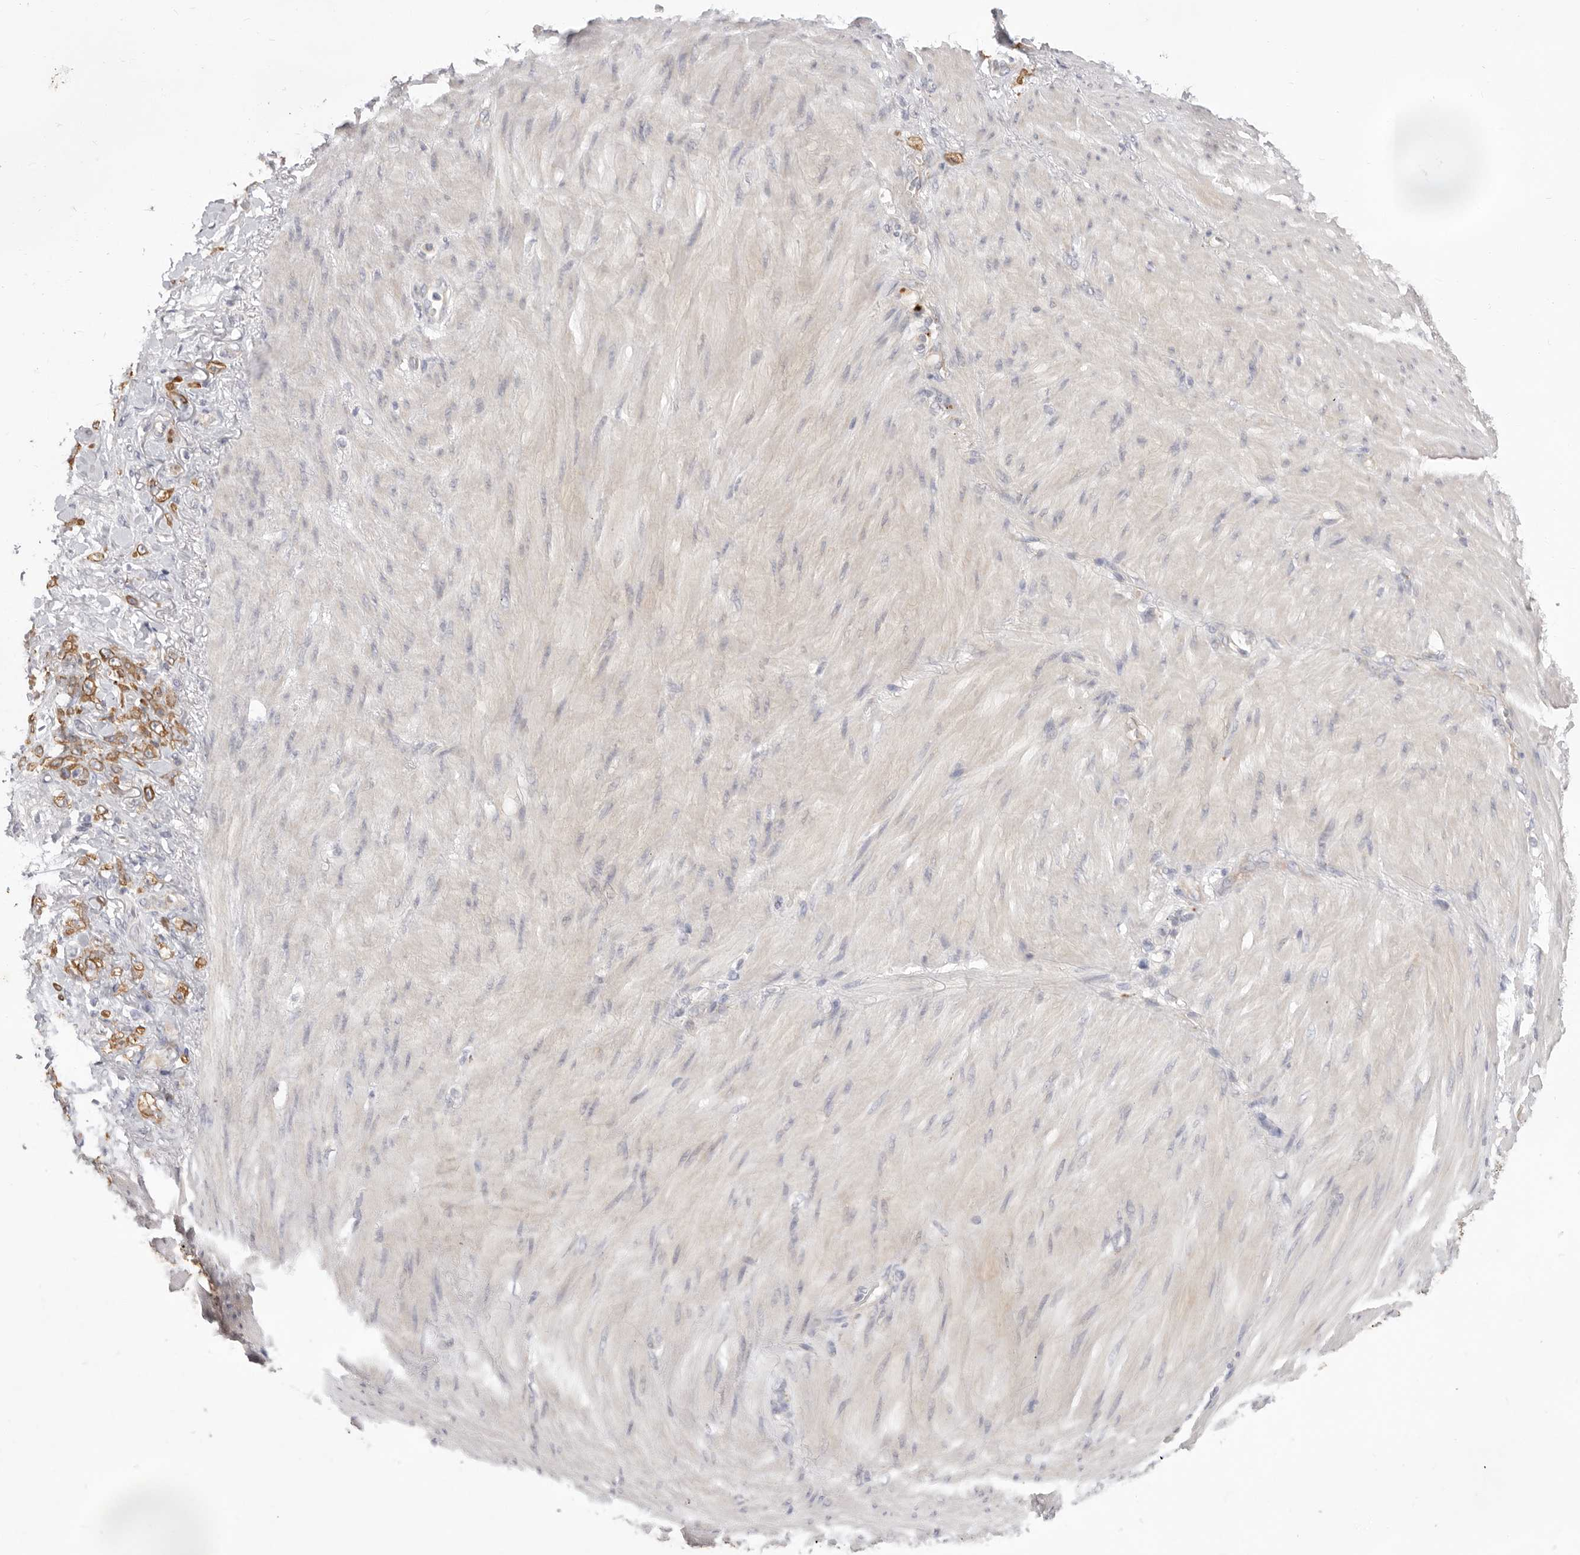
{"staining": {"intensity": "moderate", "quantity": ">75%", "location": "cytoplasmic/membranous"}, "tissue": "stomach cancer", "cell_type": "Tumor cells", "image_type": "cancer", "snomed": [{"axis": "morphology", "description": "Normal tissue, NOS"}, {"axis": "morphology", "description": "Adenocarcinoma, NOS"}, {"axis": "topography", "description": "Stomach"}], "caption": "Immunohistochemical staining of human stomach cancer reveals moderate cytoplasmic/membranous protein staining in approximately >75% of tumor cells.", "gene": "USH1C", "patient": {"sex": "male", "age": 82}}